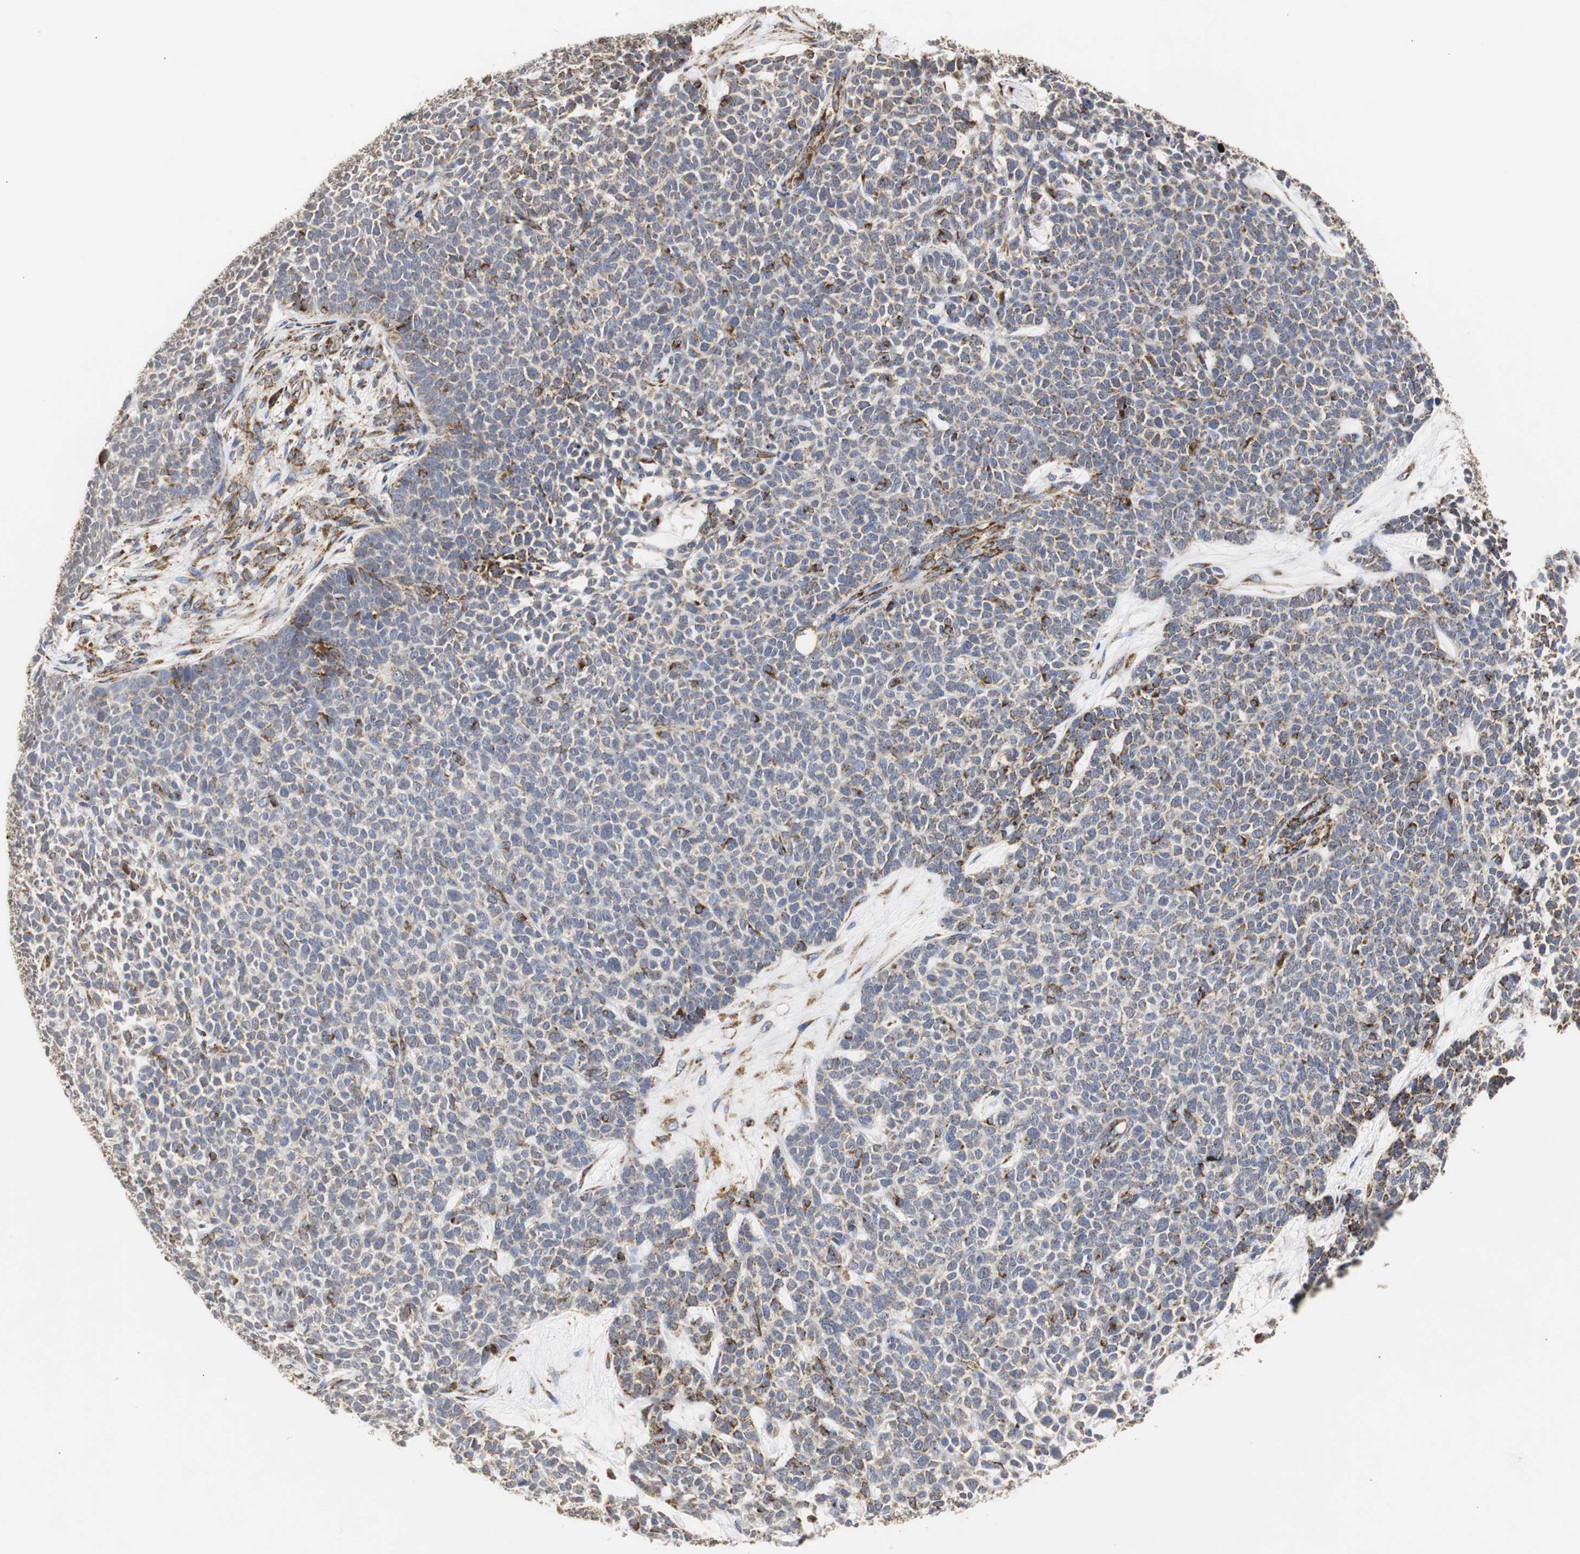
{"staining": {"intensity": "strong", "quantity": "25%-75%", "location": "cytoplasmic/membranous"}, "tissue": "skin cancer", "cell_type": "Tumor cells", "image_type": "cancer", "snomed": [{"axis": "morphology", "description": "Basal cell carcinoma"}, {"axis": "topography", "description": "Skin"}], "caption": "Basal cell carcinoma (skin) stained for a protein displays strong cytoplasmic/membranous positivity in tumor cells.", "gene": "HSD17B10", "patient": {"sex": "female", "age": 84}}